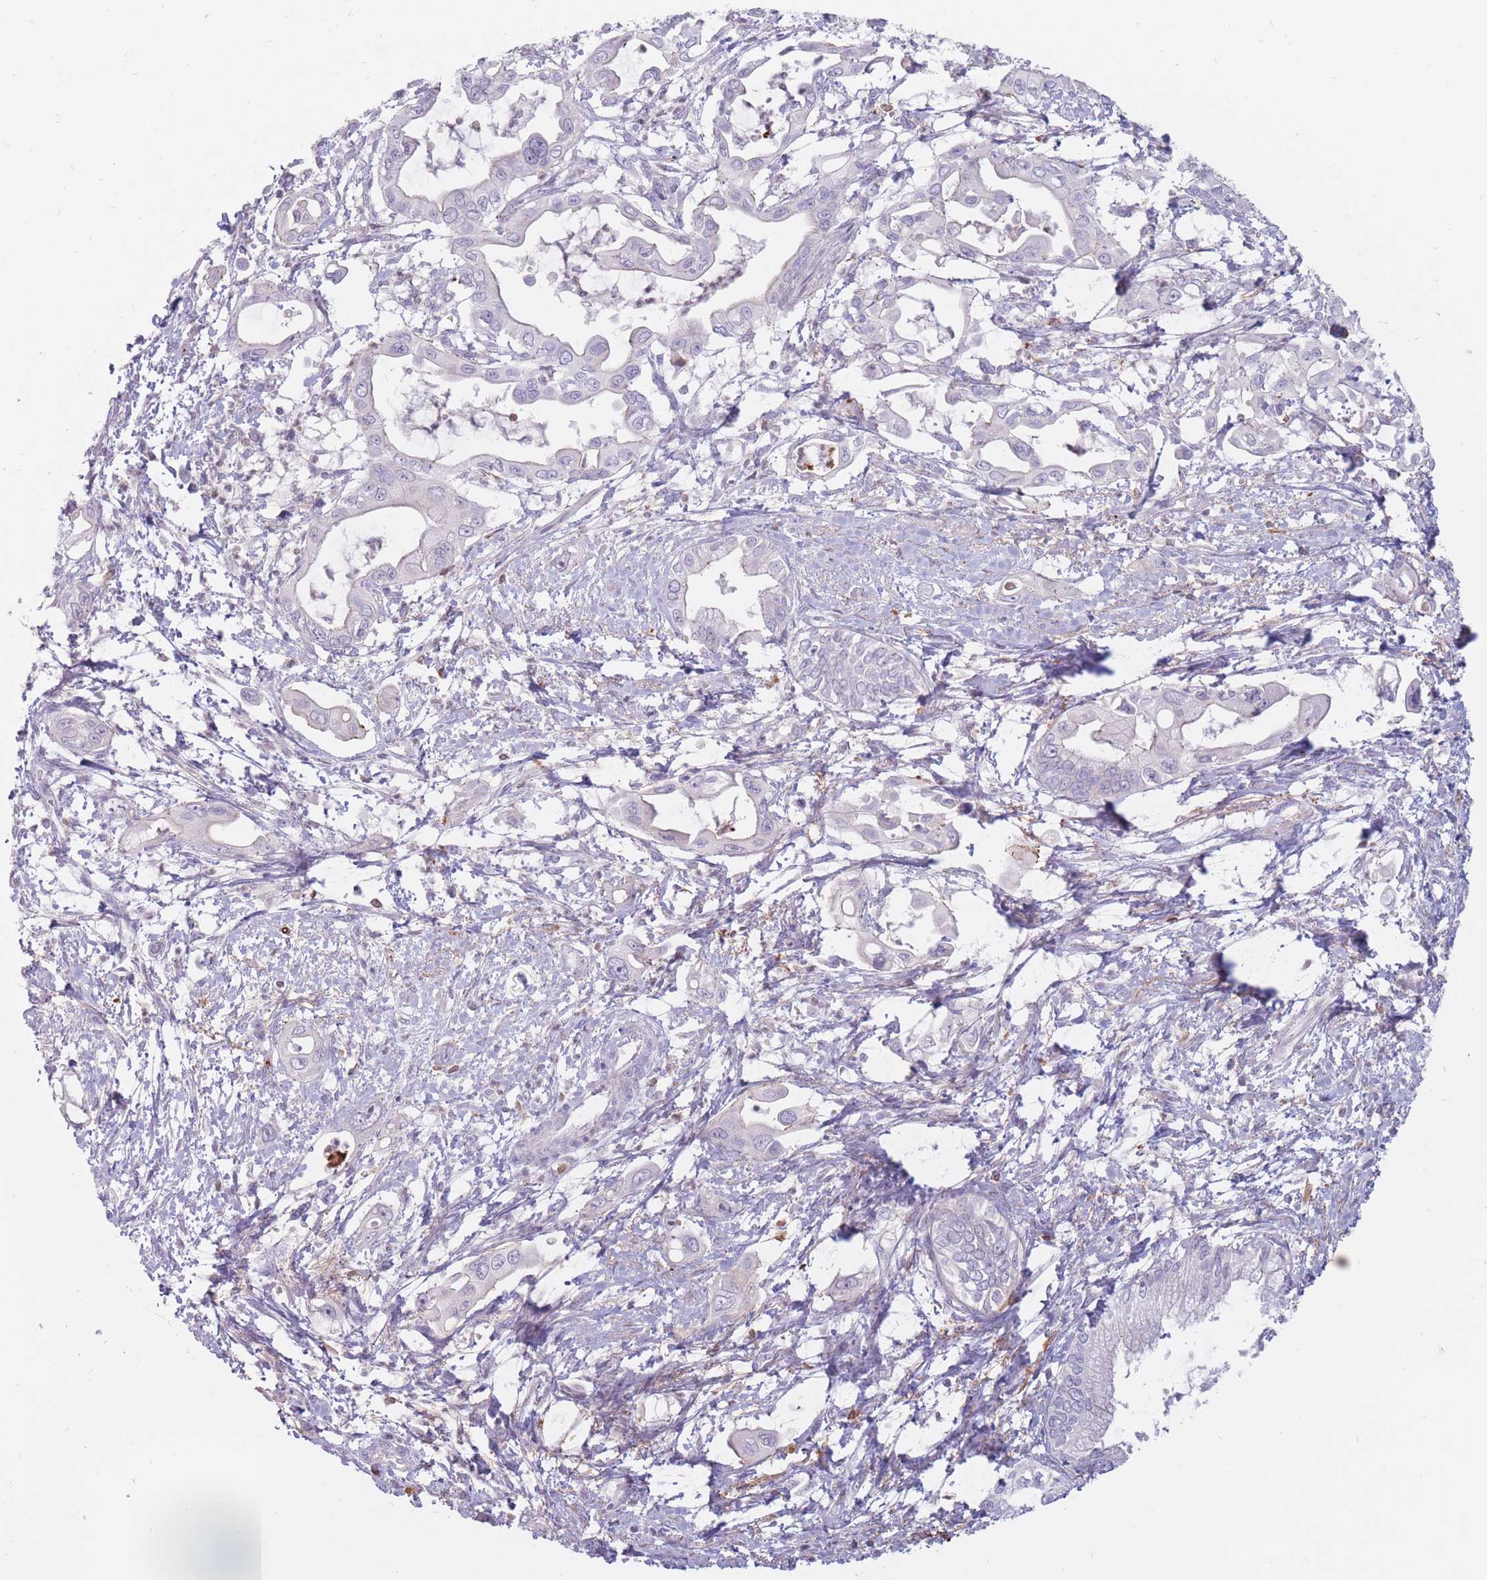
{"staining": {"intensity": "negative", "quantity": "none", "location": "none"}, "tissue": "pancreatic cancer", "cell_type": "Tumor cells", "image_type": "cancer", "snomed": [{"axis": "morphology", "description": "Adenocarcinoma, NOS"}, {"axis": "topography", "description": "Pancreas"}], "caption": "IHC of human pancreatic cancer exhibits no expression in tumor cells. (Stains: DAB IHC with hematoxylin counter stain, Microscopy: brightfield microscopy at high magnification).", "gene": "PTGDR", "patient": {"sex": "male", "age": 61}}